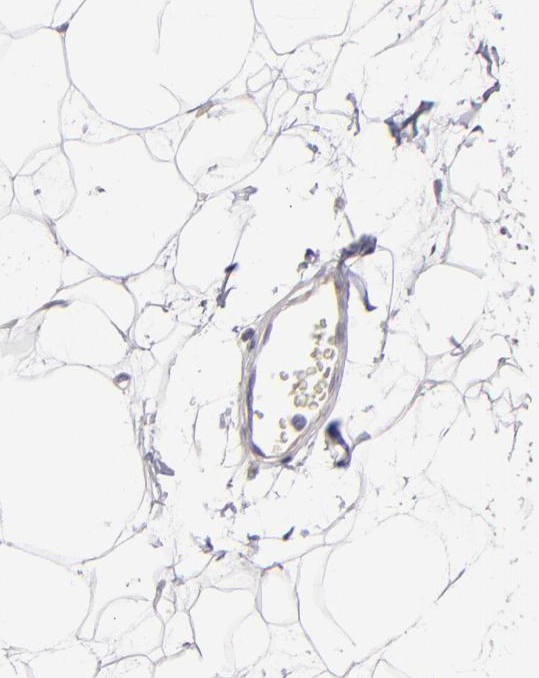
{"staining": {"intensity": "negative", "quantity": "none", "location": "none"}, "tissue": "breast", "cell_type": "Adipocytes", "image_type": "normal", "snomed": [{"axis": "morphology", "description": "Normal tissue, NOS"}, {"axis": "topography", "description": "Breast"}], "caption": "Human breast stained for a protein using IHC reveals no positivity in adipocytes.", "gene": "SH2D4A", "patient": {"sex": "female", "age": 23}}